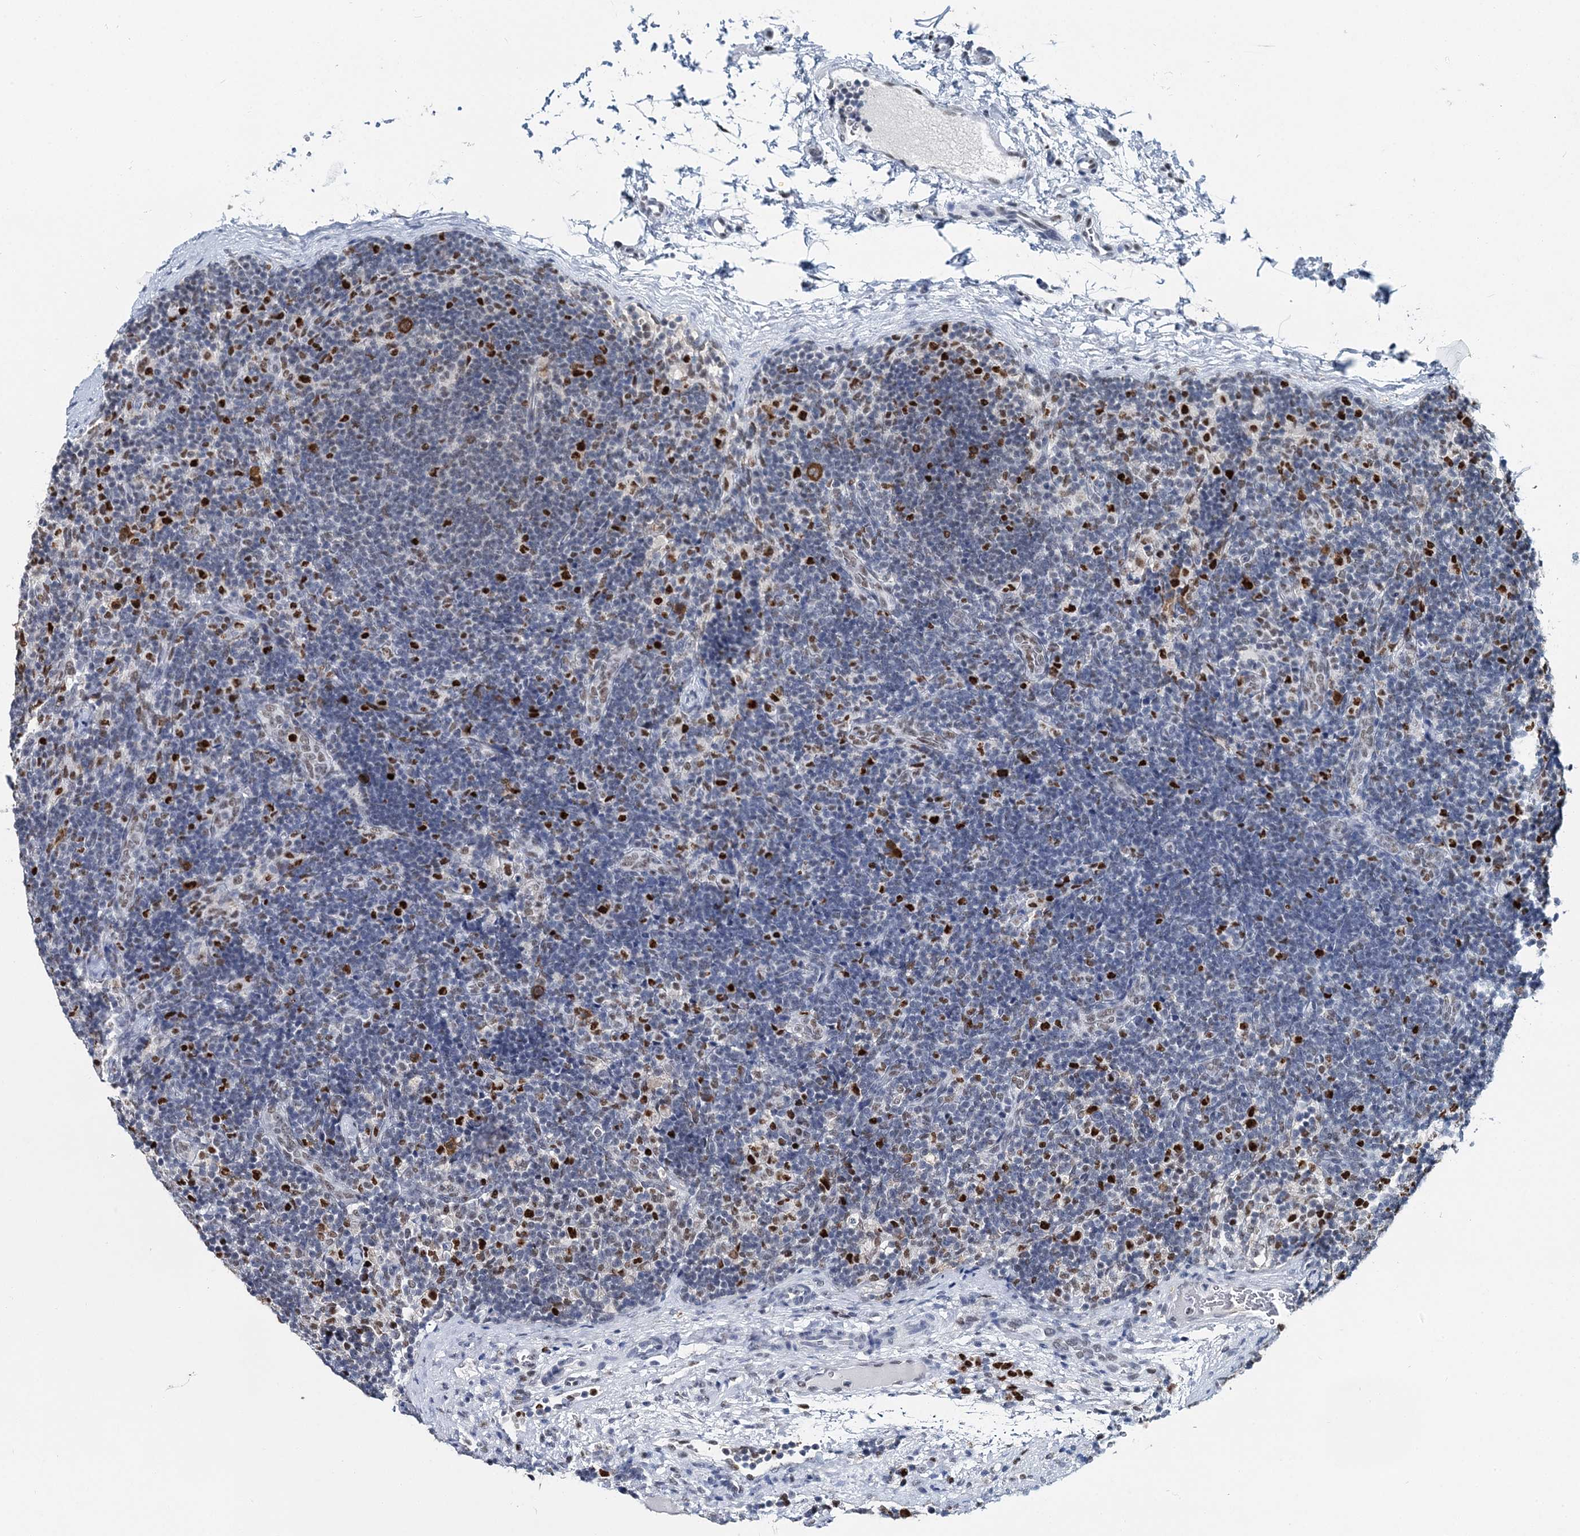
{"staining": {"intensity": "strong", "quantity": ">75%", "location": "nuclear"}, "tissue": "lymph node", "cell_type": "Germinal center cells", "image_type": "normal", "snomed": [{"axis": "morphology", "description": "Normal tissue, NOS"}, {"axis": "topography", "description": "Lymph node"}], "caption": "IHC of benign lymph node displays high levels of strong nuclear expression in about >75% of germinal center cells.", "gene": "HAT1", "patient": {"sex": "female", "age": 22}}